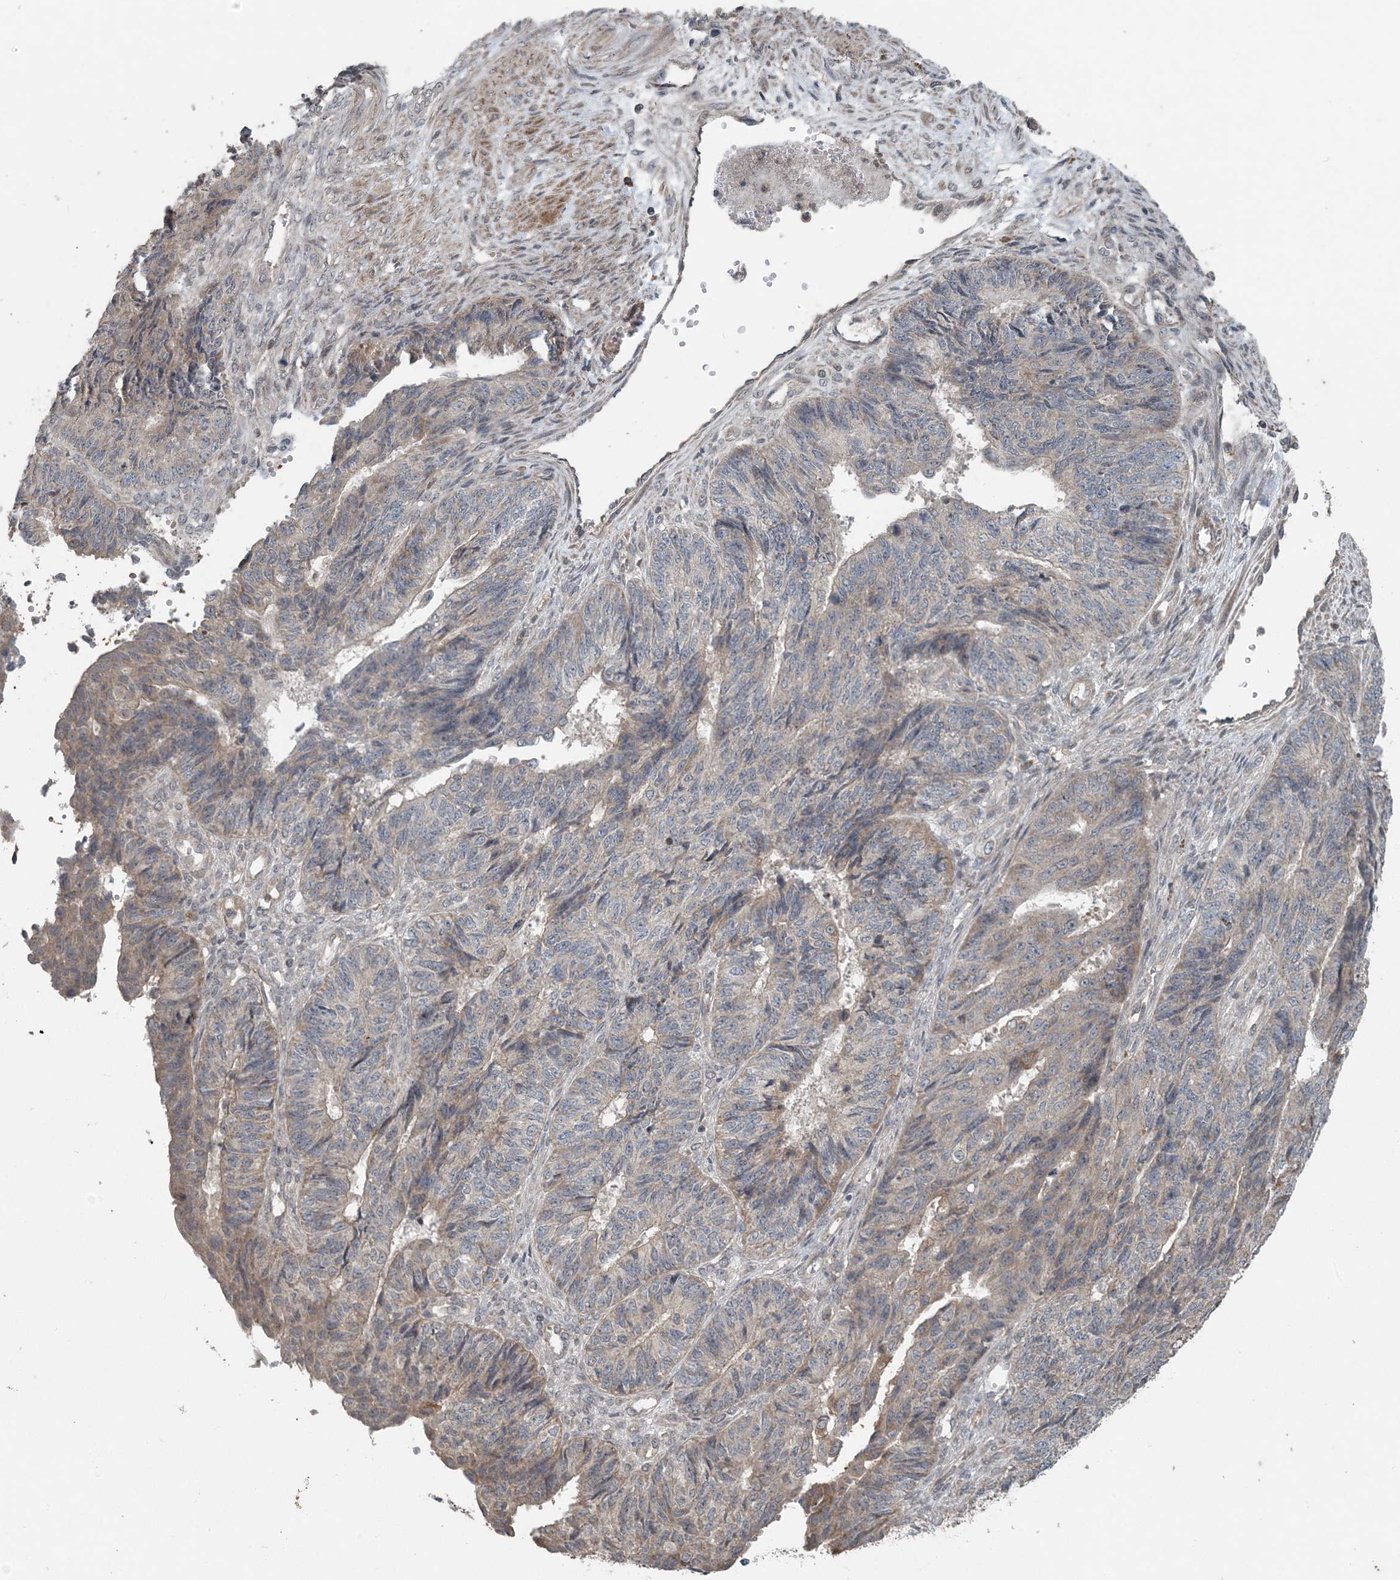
{"staining": {"intensity": "negative", "quantity": "none", "location": "none"}, "tissue": "endometrial cancer", "cell_type": "Tumor cells", "image_type": "cancer", "snomed": [{"axis": "morphology", "description": "Adenocarcinoma, NOS"}, {"axis": "topography", "description": "Endometrium"}], "caption": "Image shows no significant protein positivity in tumor cells of endometrial adenocarcinoma. (Stains: DAB immunohistochemistry with hematoxylin counter stain, Microscopy: brightfield microscopy at high magnification).", "gene": "MYO9B", "patient": {"sex": "female", "age": 32}}